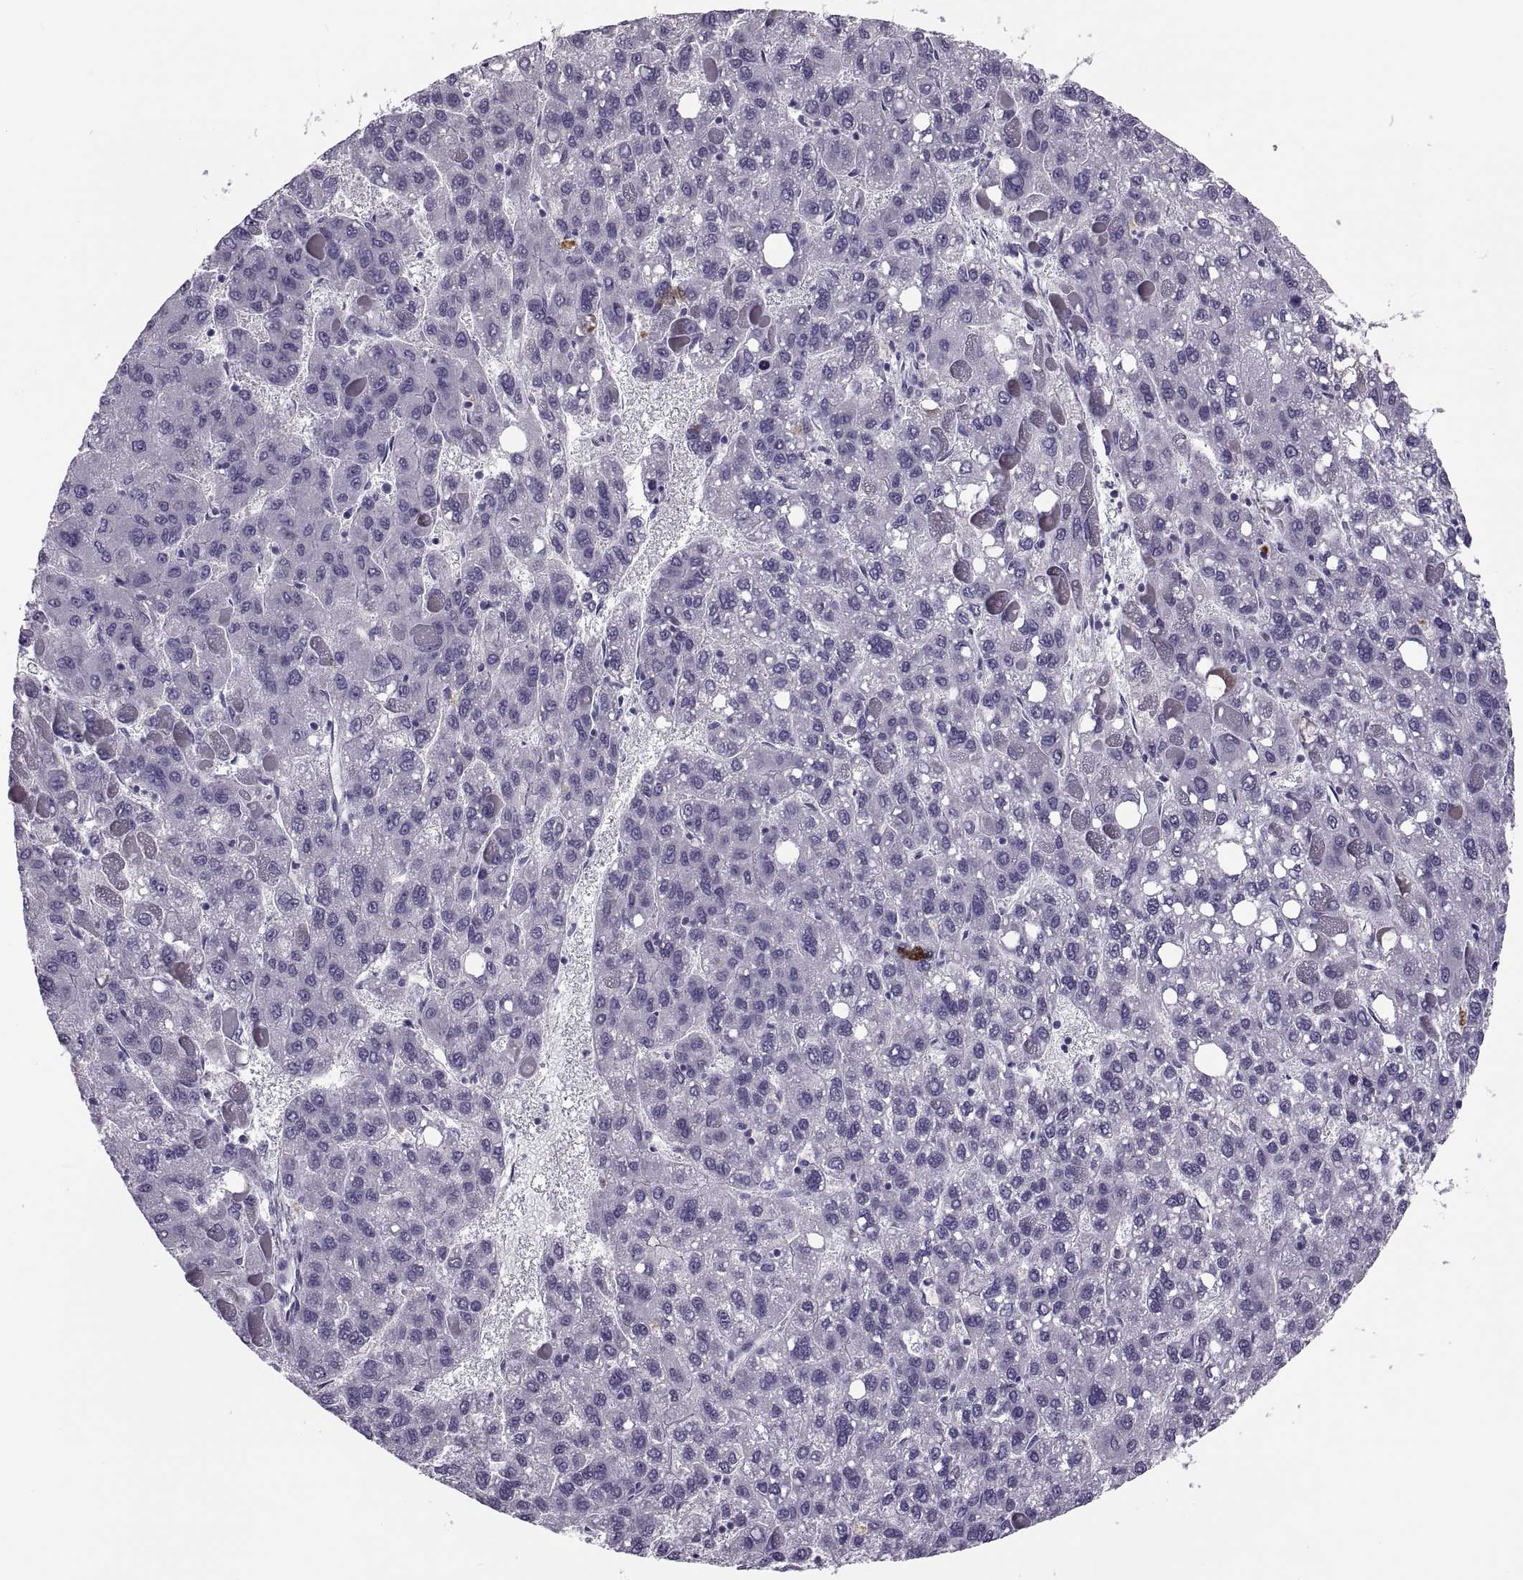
{"staining": {"intensity": "negative", "quantity": "none", "location": "none"}, "tissue": "liver cancer", "cell_type": "Tumor cells", "image_type": "cancer", "snomed": [{"axis": "morphology", "description": "Carcinoma, Hepatocellular, NOS"}, {"axis": "topography", "description": "Liver"}], "caption": "Liver hepatocellular carcinoma was stained to show a protein in brown. There is no significant positivity in tumor cells. Nuclei are stained in blue.", "gene": "MAGEB1", "patient": {"sex": "female", "age": 82}}